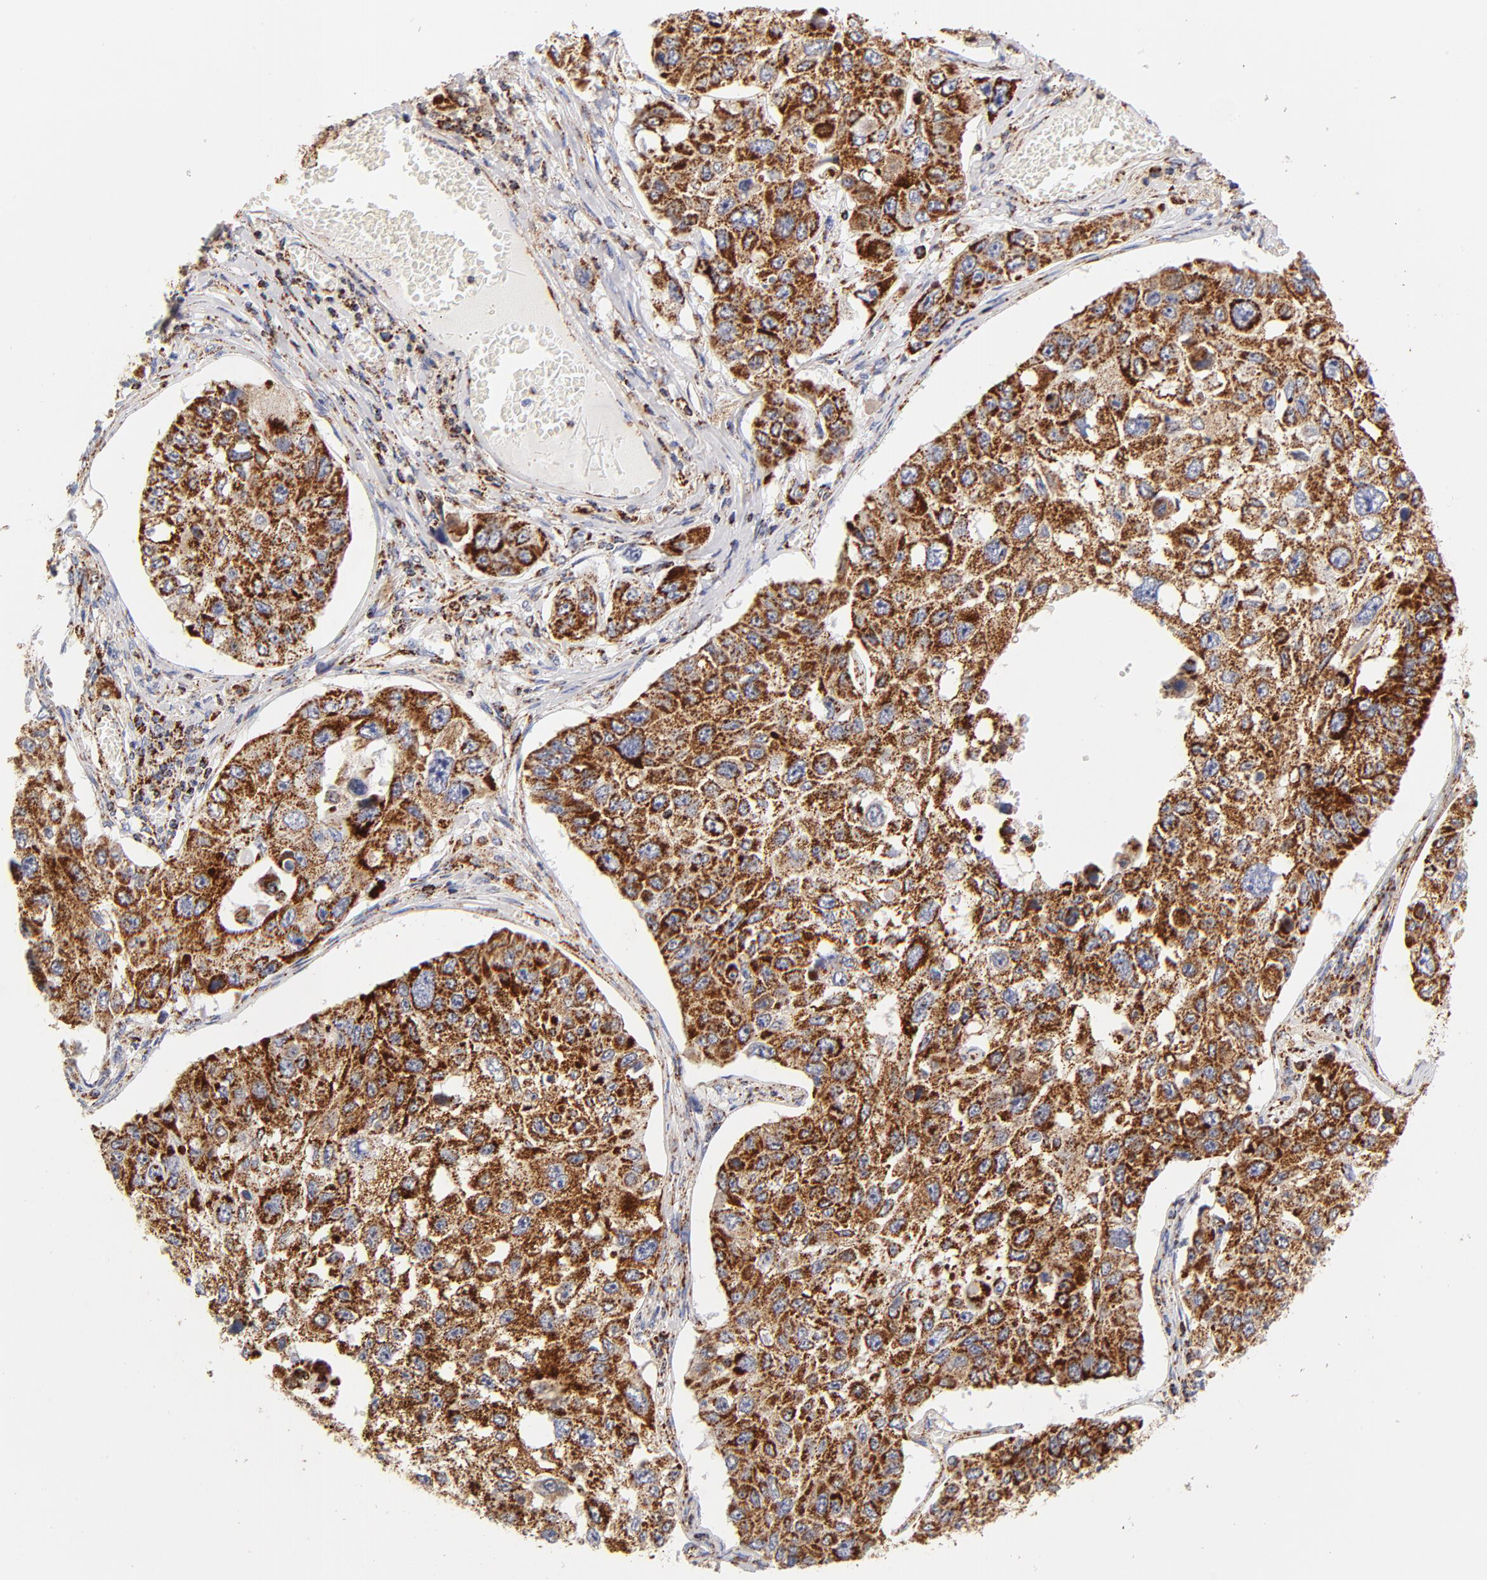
{"staining": {"intensity": "strong", "quantity": ">75%", "location": "cytoplasmic/membranous"}, "tissue": "lung cancer", "cell_type": "Tumor cells", "image_type": "cancer", "snomed": [{"axis": "morphology", "description": "Squamous cell carcinoma, NOS"}, {"axis": "topography", "description": "Lung"}], "caption": "Protein analysis of lung squamous cell carcinoma tissue displays strong cytoplasmic/membranous positivity in approximately >75% of tumor cells.", "gene": "ECHS1", "patient": {"sex": "male", "age": 71}}